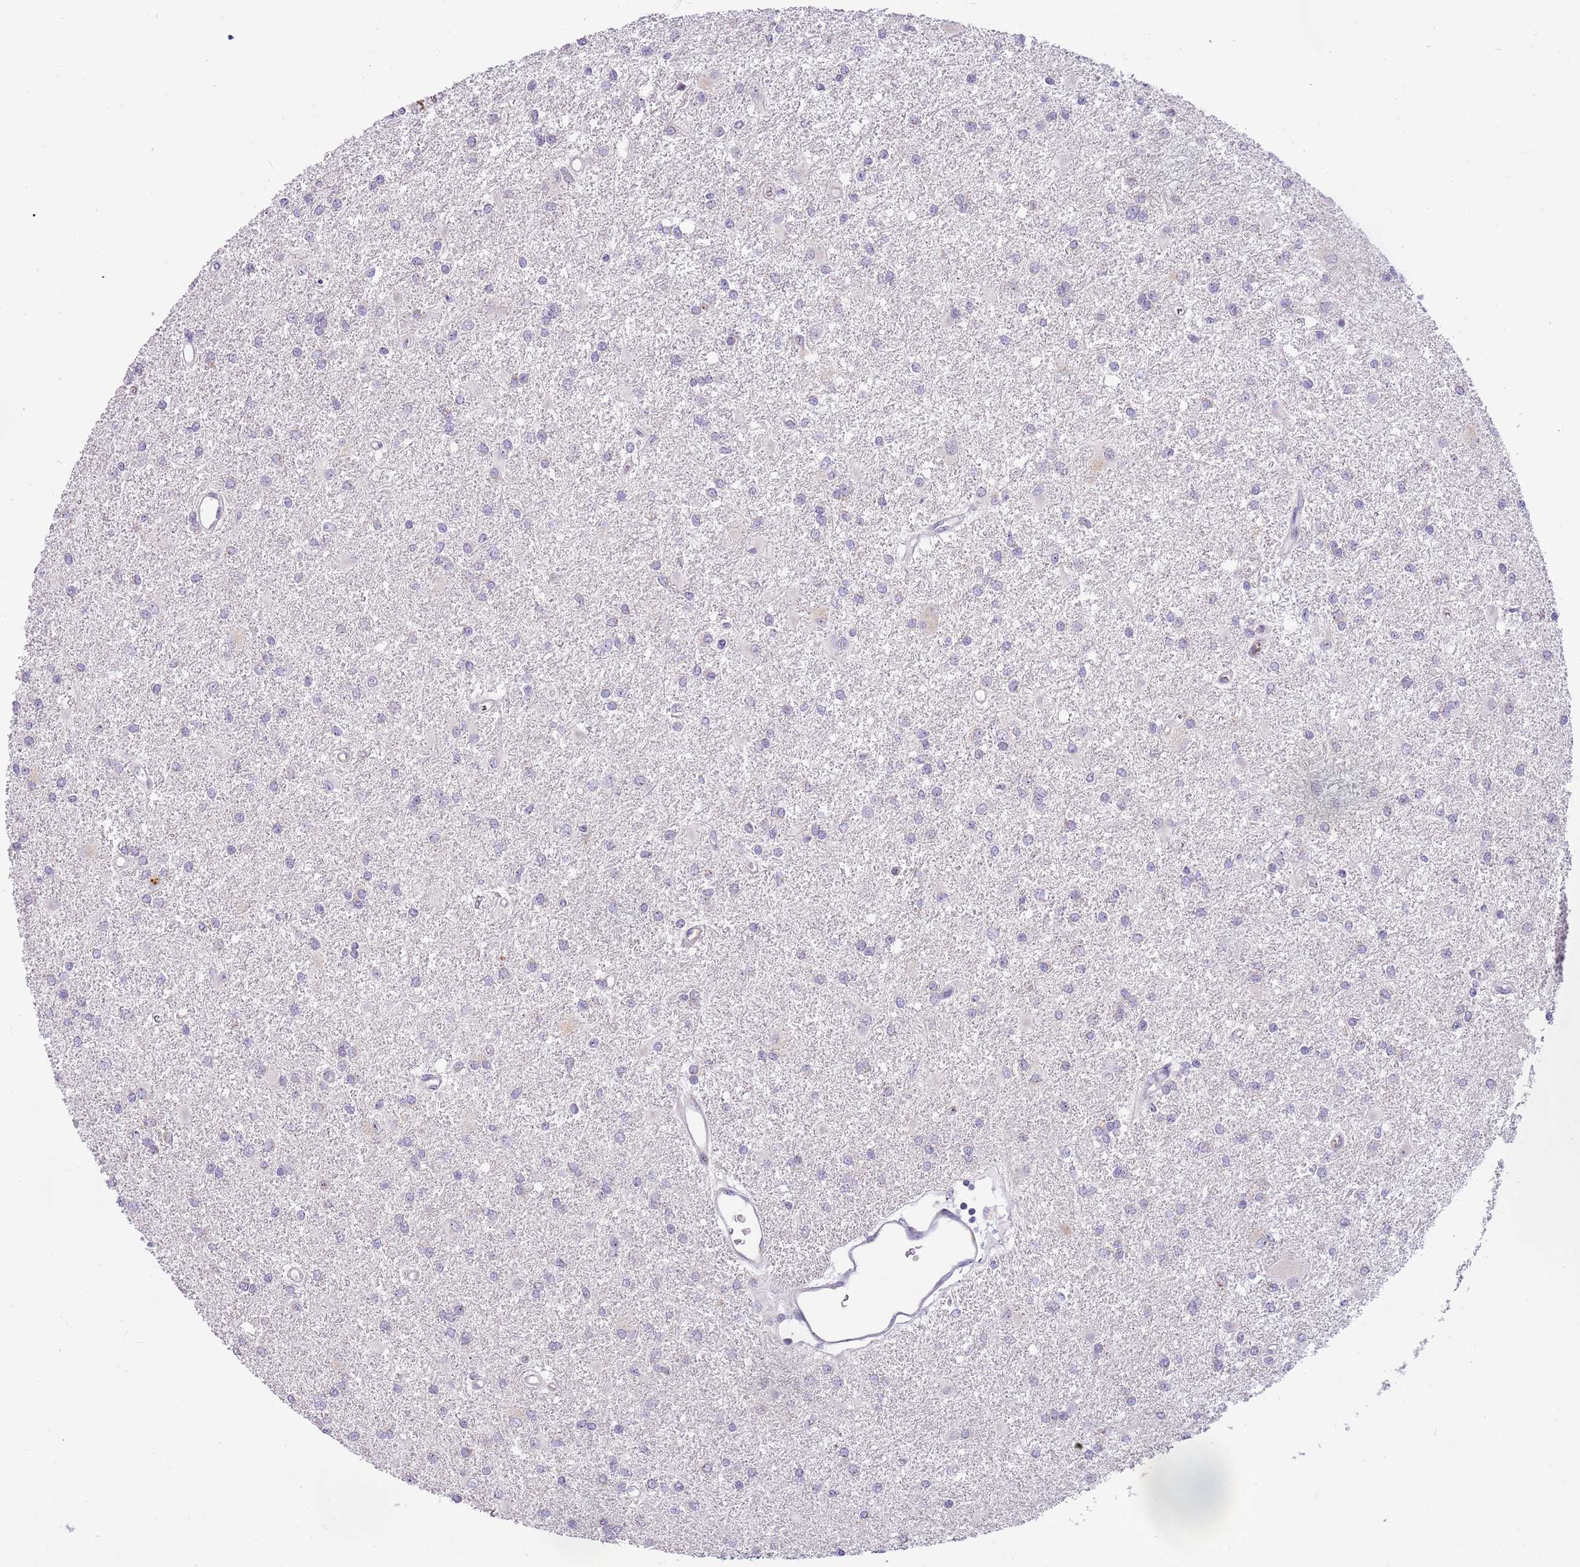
{"staining": {"intensity": "negative", "quantity": "none", "location": "none"}, "tissue": "glioma", "cell_type": "Tumor cells", "image_type": "cancer", "snomed": [{"axis": "morphology", "description": "Glioma, malignant, High grade"}, {"axis": "topography", "description": "Brain"}], "caption": "Micrograph shows no protein expression in tumor cells of high-grade glioma (malignant) tissue.", "gene": "DNAJA3", "patient": {"sex": "female", "age": 50}}